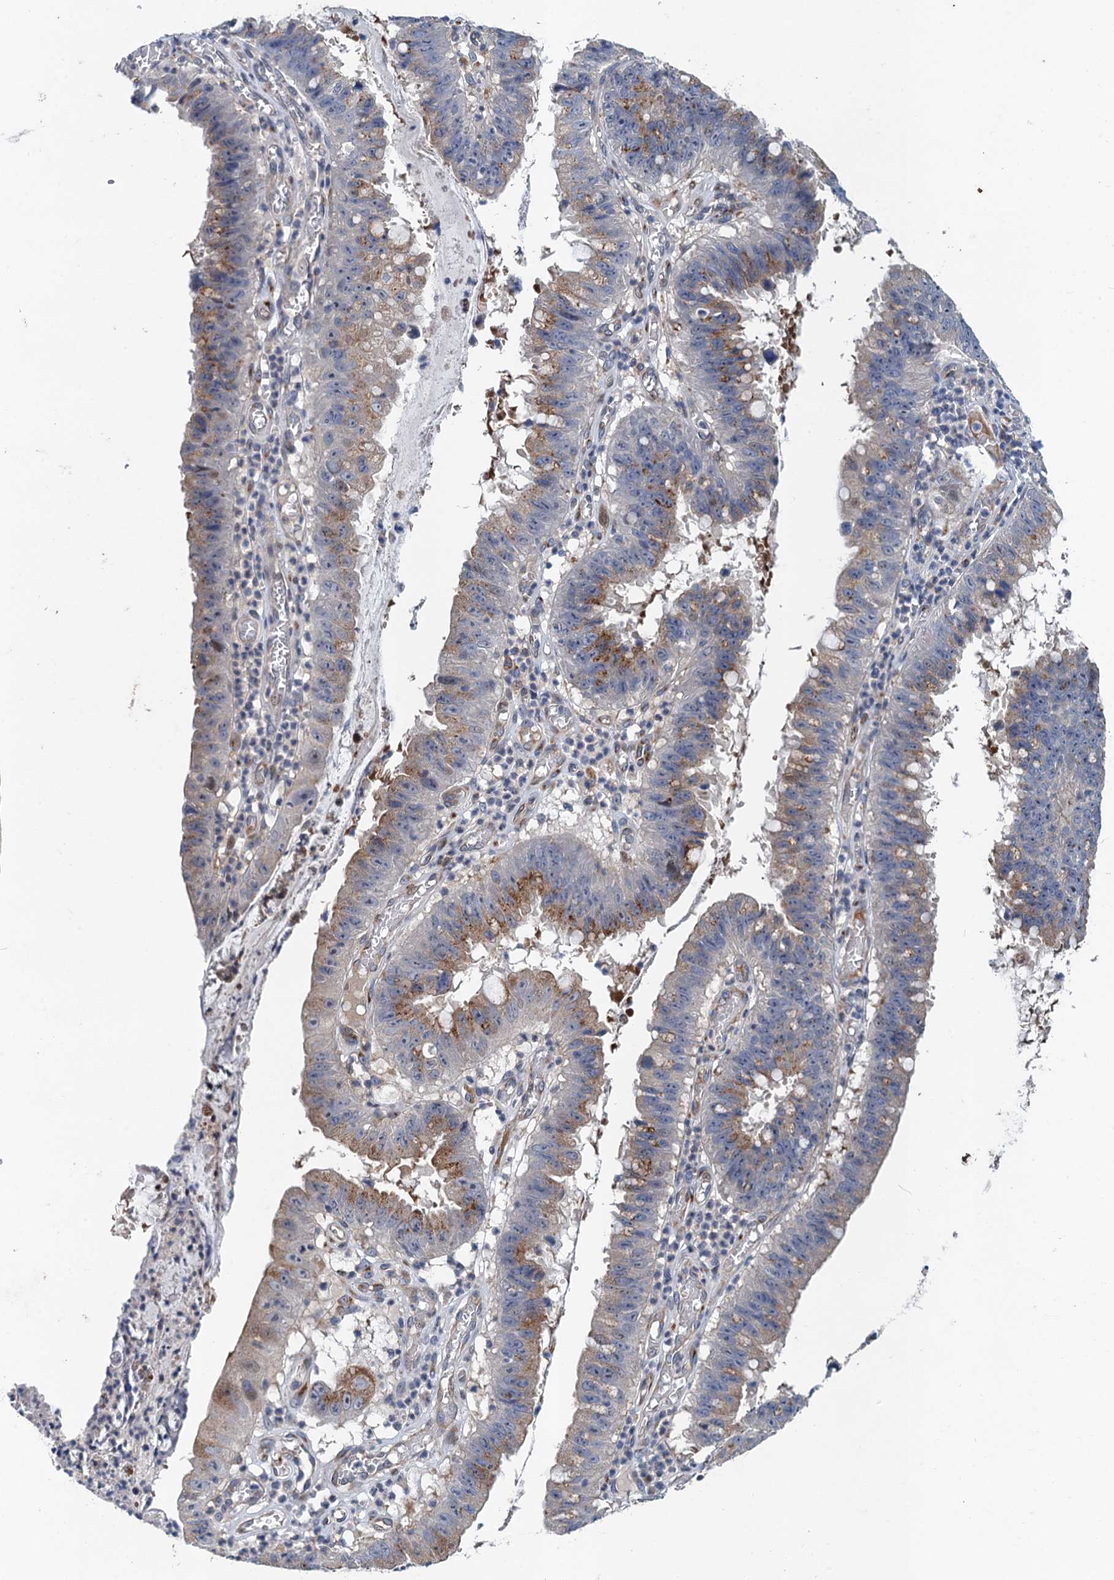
{"staining": {"intensity": "moderate", "quantity": "25%-75%", "location": "cytoplasmic/membranous"}, "tissue": "stomach cancer", "cell_type": "Tumor cells", "image_type": "cancer", "snomed": [{"axis": "morphology", "description": "Adenocarcinoma, NOS"}, {"axis": "topography", "description": "Stomach"}], "caption": "A brown stain labels moderate cytoplasmic/membranous staining of a protein in human stomach adenocarcinoma tumor cells. (Stains: DAB (3,3'-diaminobenzidine) in brown, nuclei in blue, Microscopy: brightfield microscopy at high magnification).", "gene": "NBEA", "patient": {"sex": "male", "age": 59}}